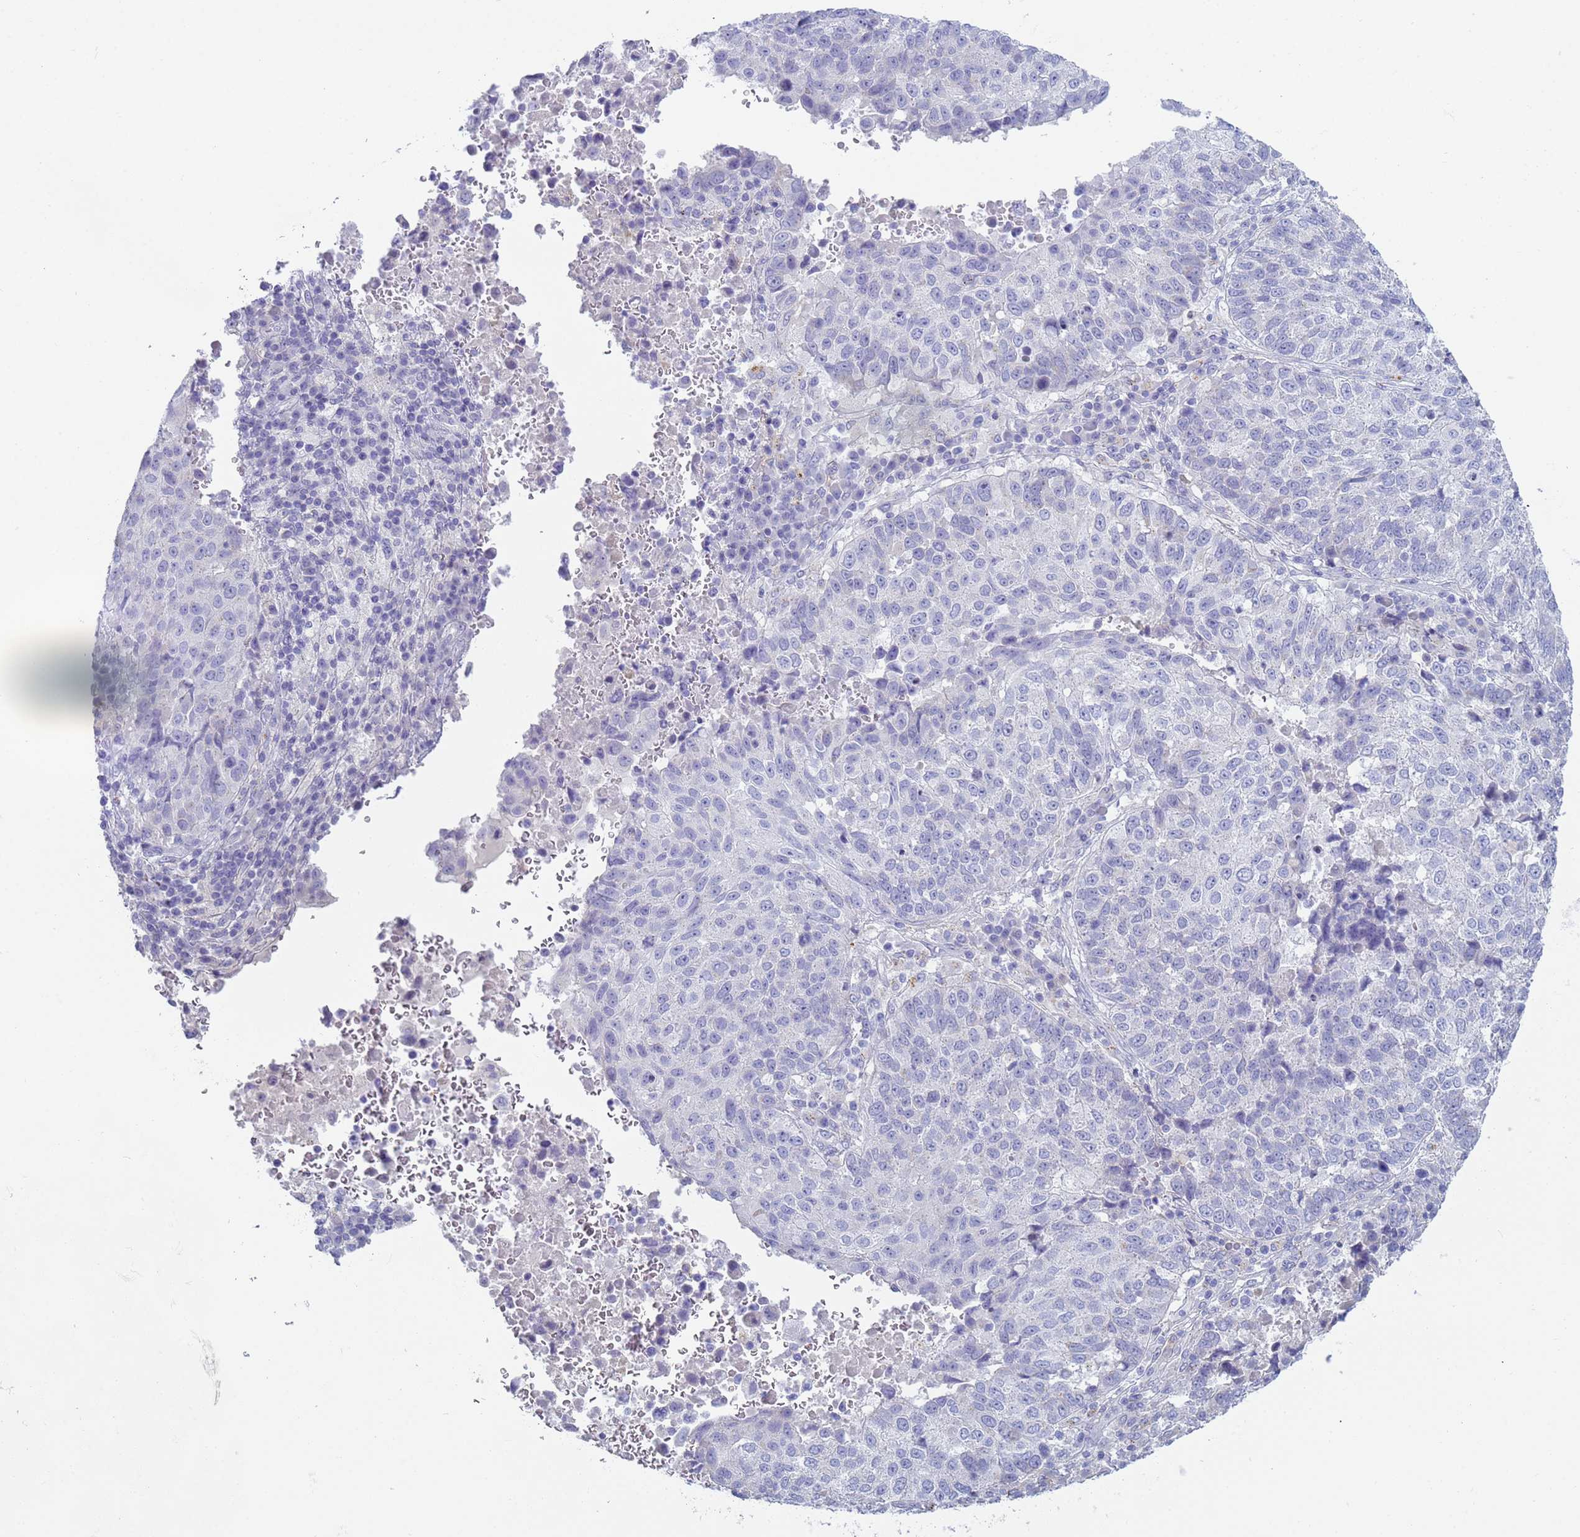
{"staining": {"intensity": "negative", "quantity": "none", "location": "none"}, "tissue": "lung cancer", "cell_type": "Tumor cells", "image_type": "cancer", "snomed": [{"axis": "morphology", "description": "Squamous cell carcinoma, NOS"}, {"axis": "topography", "description": "Lung"}], "caption": "This image is of lung cancer stained with IHC to label a protein in brown with the nuclei are counter-stained blue. There is no staining in tumor cells.", "gene": "CR1", "patient": {"sex": "male", "age": 73}}